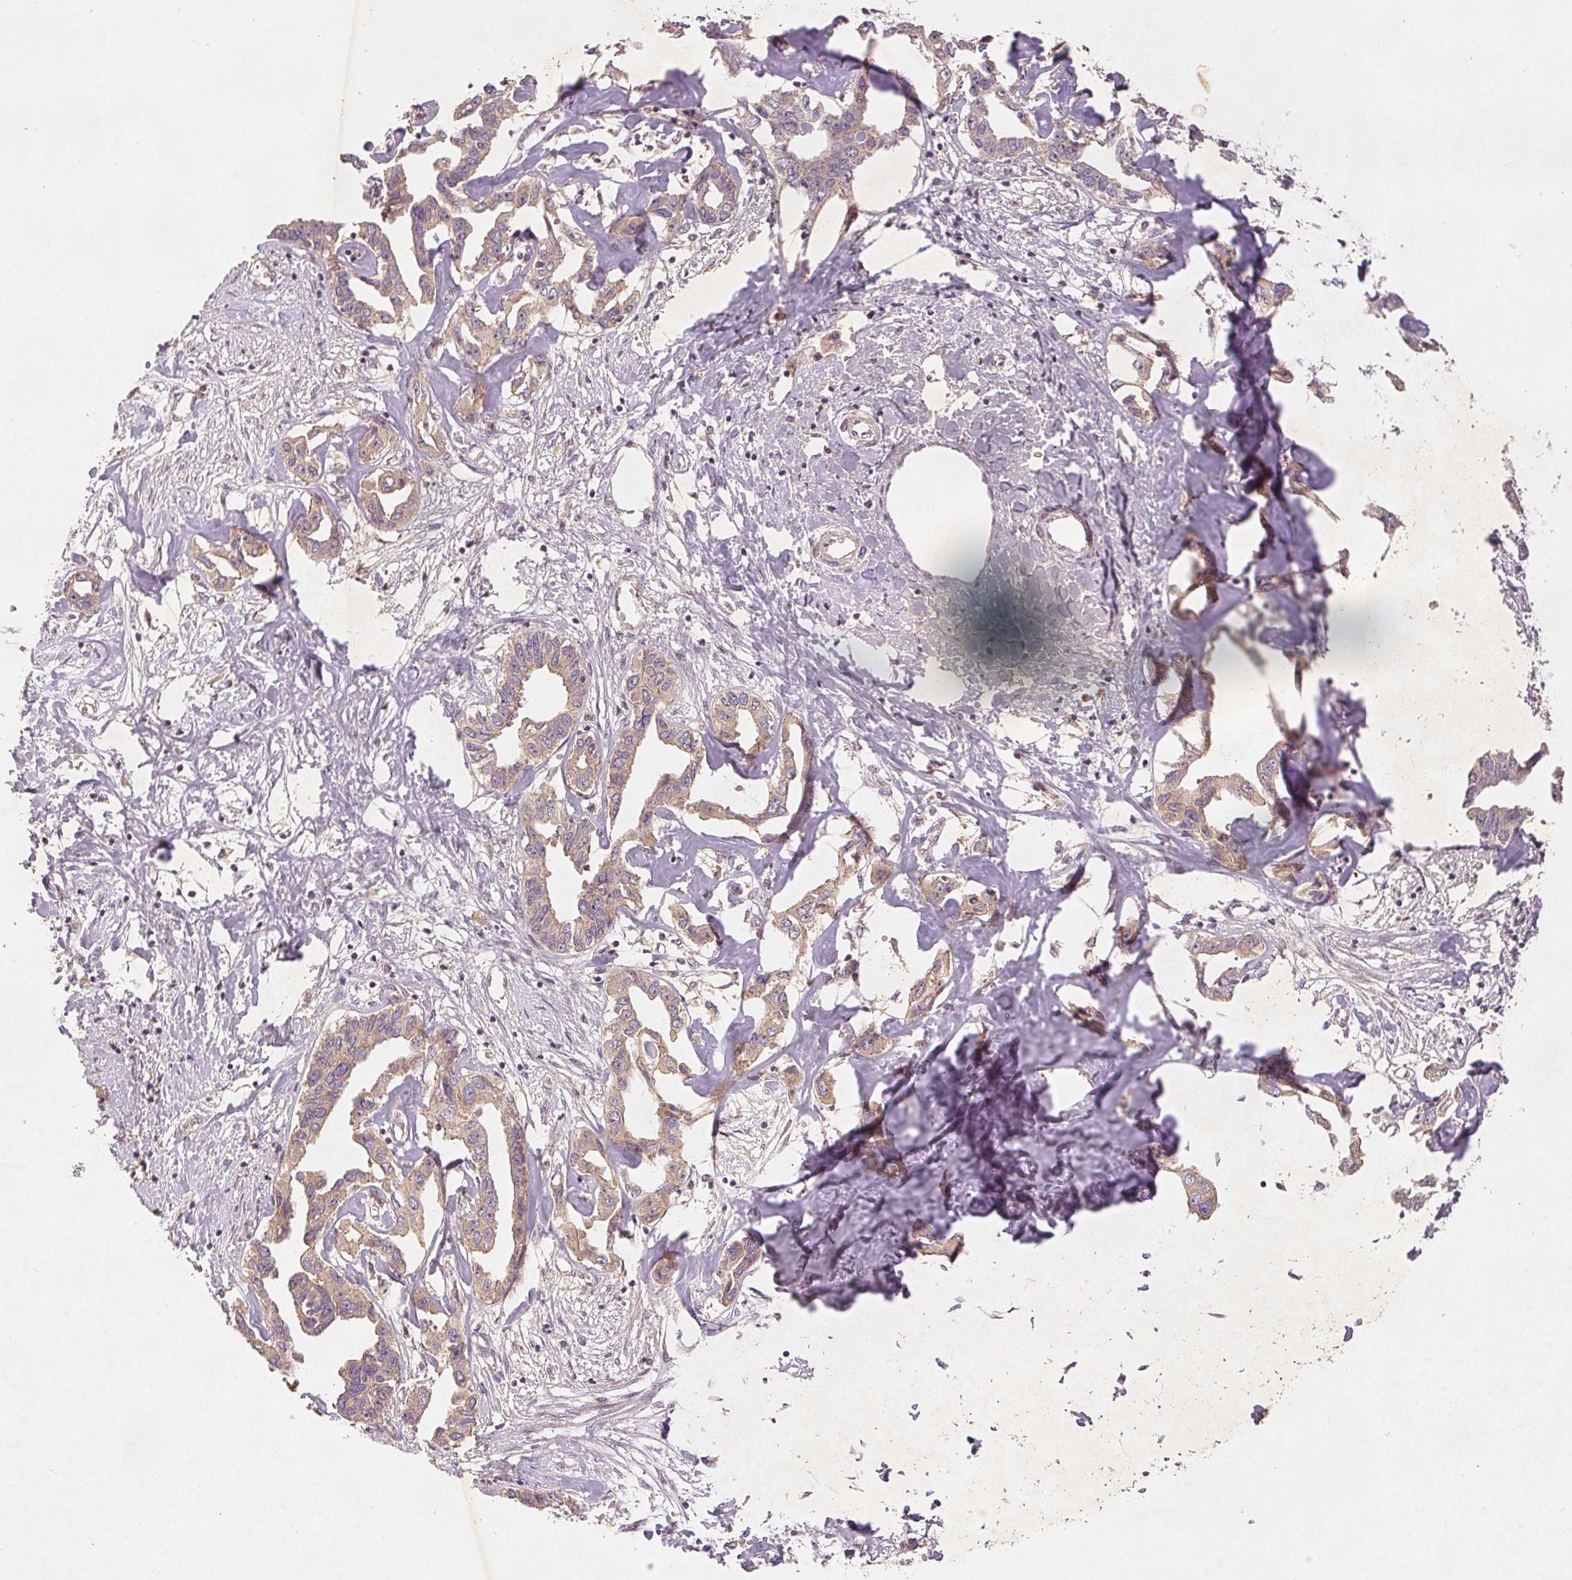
{"staining": {"intensity": "weak", "quantity": ">75%", "location": "cytoplasmic/membranous"}, "tissue": "liver cancer", "cell_type": "Tumor cells", "image_type": "cancer", "snomed": [{"axis": "morphology", "description": "Cholangiocarcinoma"}, {"axis": "topography", "description": "Liver"}], "caption": "A histopathology image of human liver cancer (cholangiocarcinoma) stained for a protein reveals weak cytoplasmic/membranous brown staining in tumor cells. The protein is stained brown, and the nuclei are stained in blue (DAB (3,3'-diaminobenzidine) IHC with brightfield microscopy, high magnification).", "gene": "YIF1B", "patient": {"sex": "male", "age": 59}}